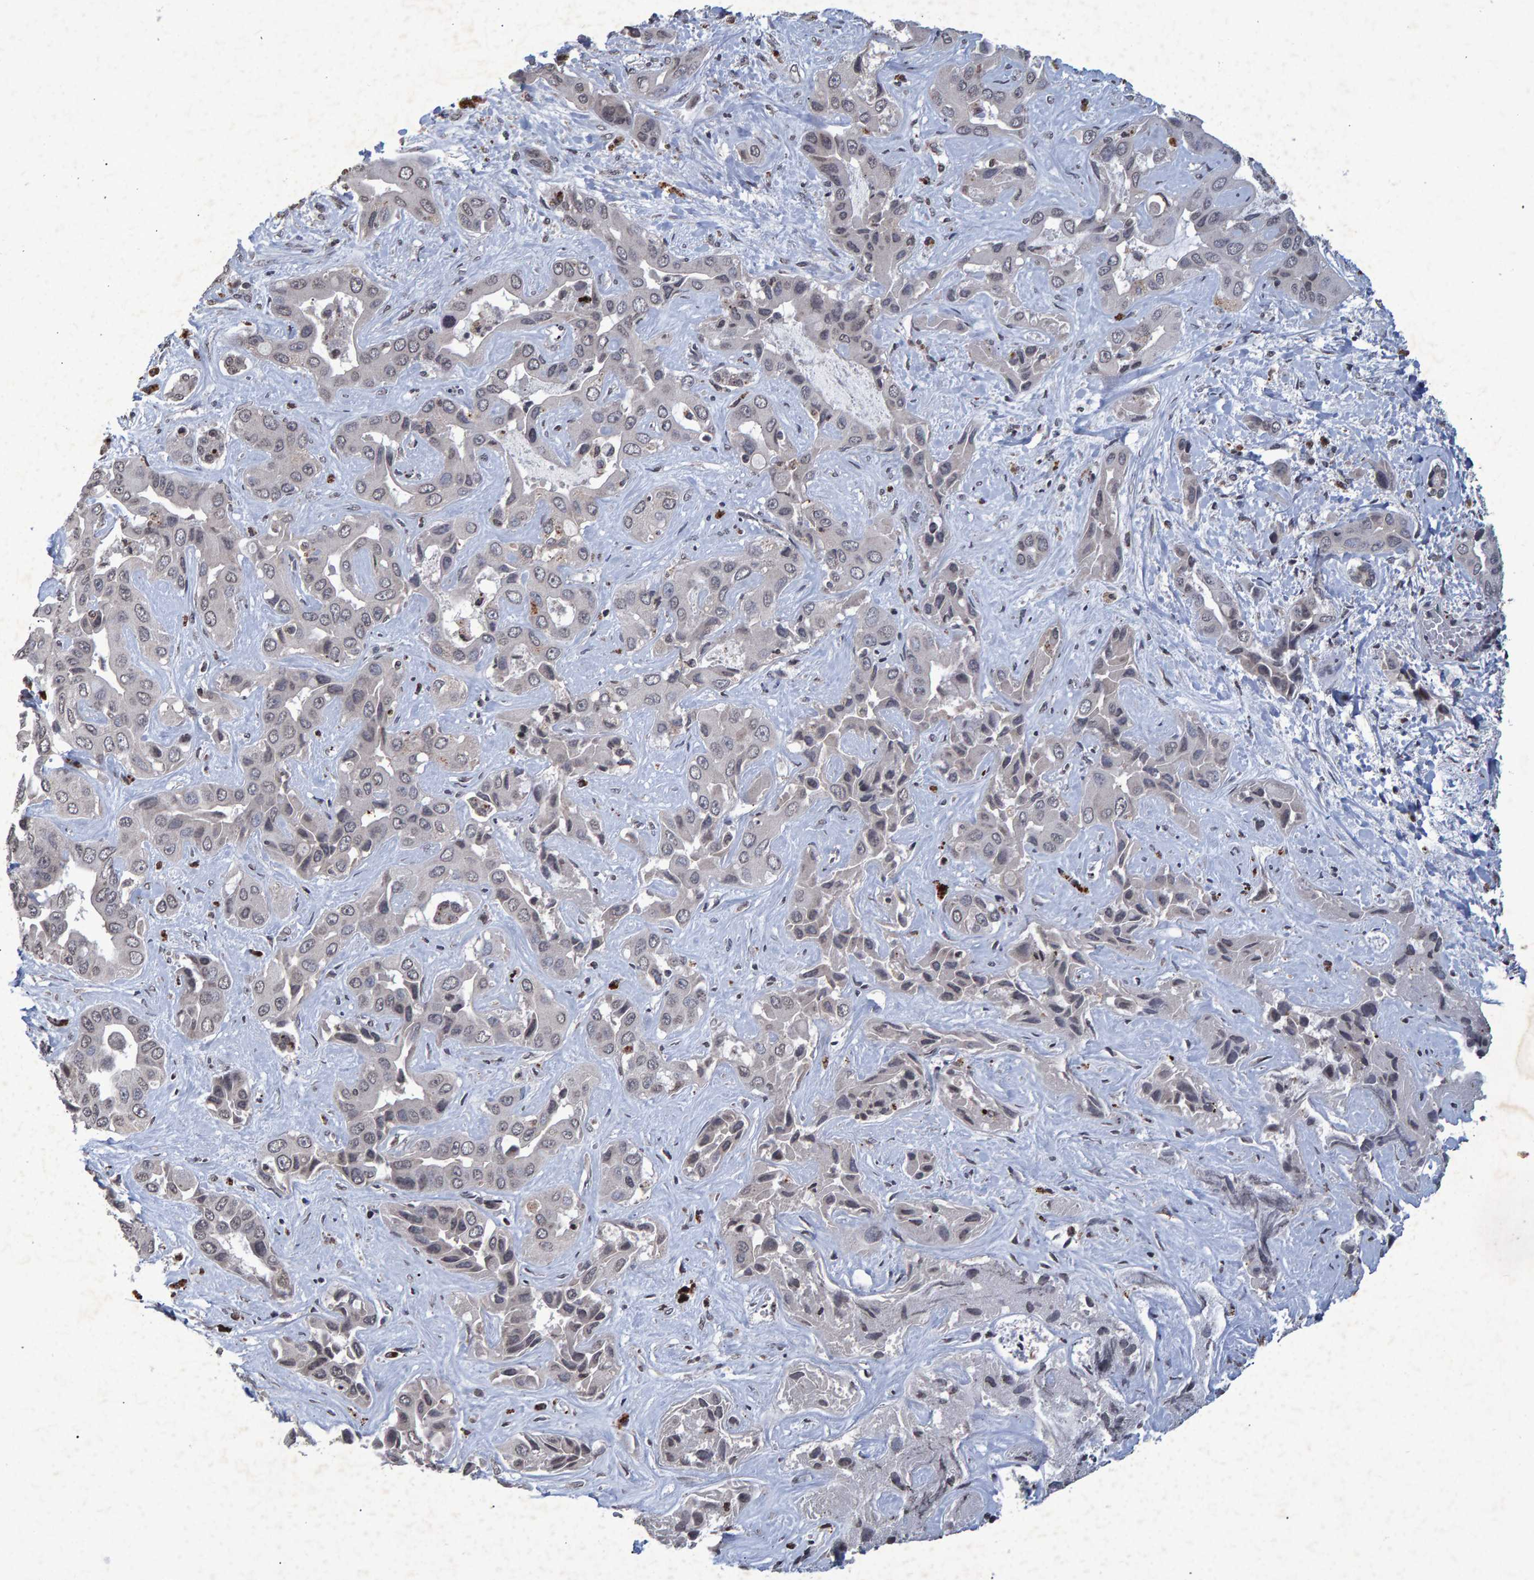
{"staining": {"intensity": "negative", "quantity": "none", "location": "none"}, "tissue": "liver cancer", "cell_type": "Tumor cells", "image_type": "cancer", "snomed": [{"axis": "morphology", "description": "Cholangiocarcinoma"}, {"axis": "topography", "description": "Liver"}], "caption": "Immunohistochemistry (IHC) micrograph of neoplastic tissue: human cholangiocarcinoma (liver) stained with DAB (3,3'-diaminobenzidine) exhibits no significant protein staining in tumor cells. (DAB (3,3'-diaminobenzidine) immunohistochemistry with hematoxylin counter stain).", "gene": "GALC", "patient": {"sex": "female", "age": 52}}